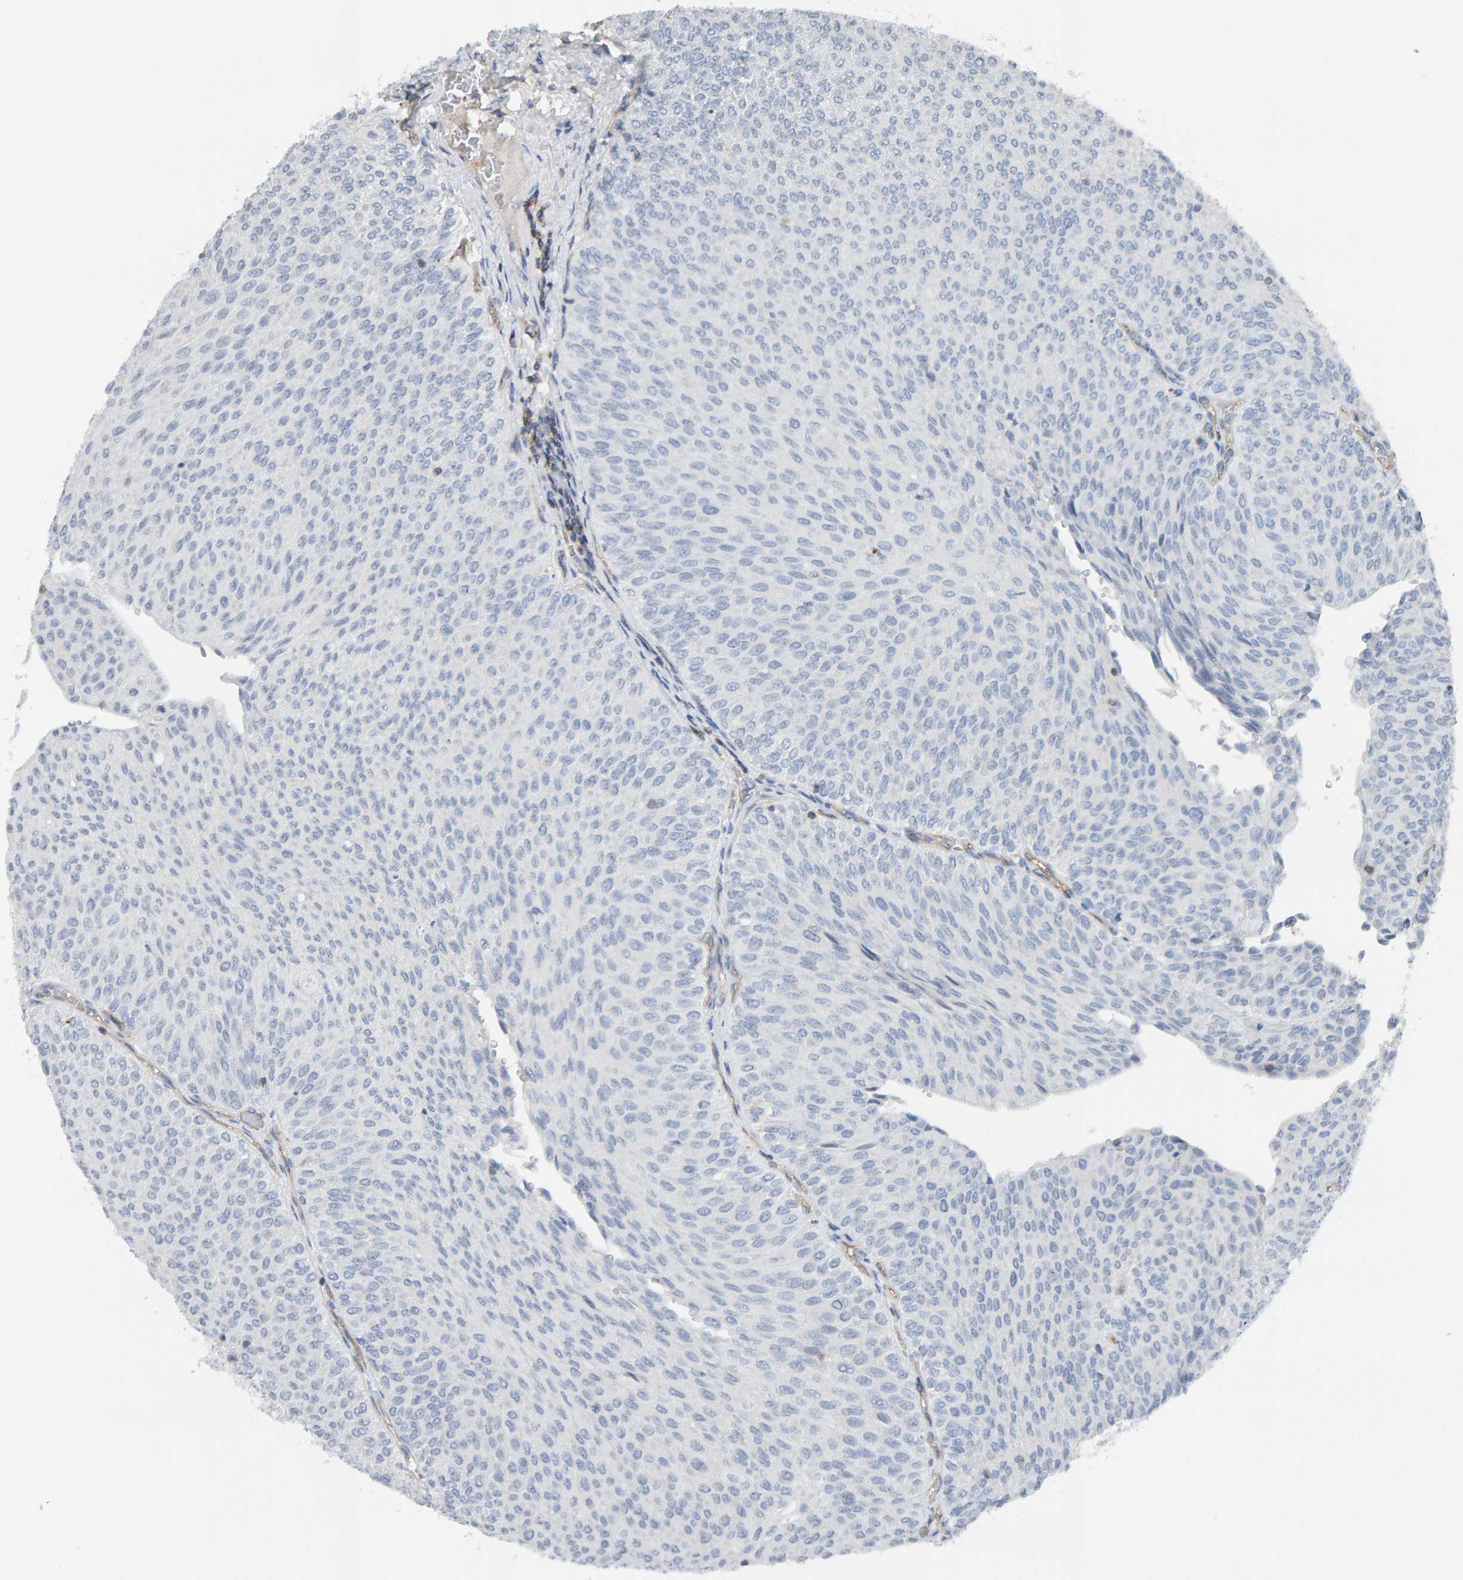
{"staining": {"intensity": "negative", "quantity": "none", "location": "none"}, "tissue": "urothelial cancer", "cell_type": "Tumor cells", "image_type": "cancer", "snomed": [{"axis": "morphology", "description": "Urothelial carcinoma, Low grade"}, {"axis": "topography", "description": "Urinary bladder"}], "caption": "Urothelial carcinoma (low-grade) stained for a protein using immunohistochemistry shows no positivity tumor cells.", "gene": "FYN", "patient": {"sex": "male", "age": 78}}